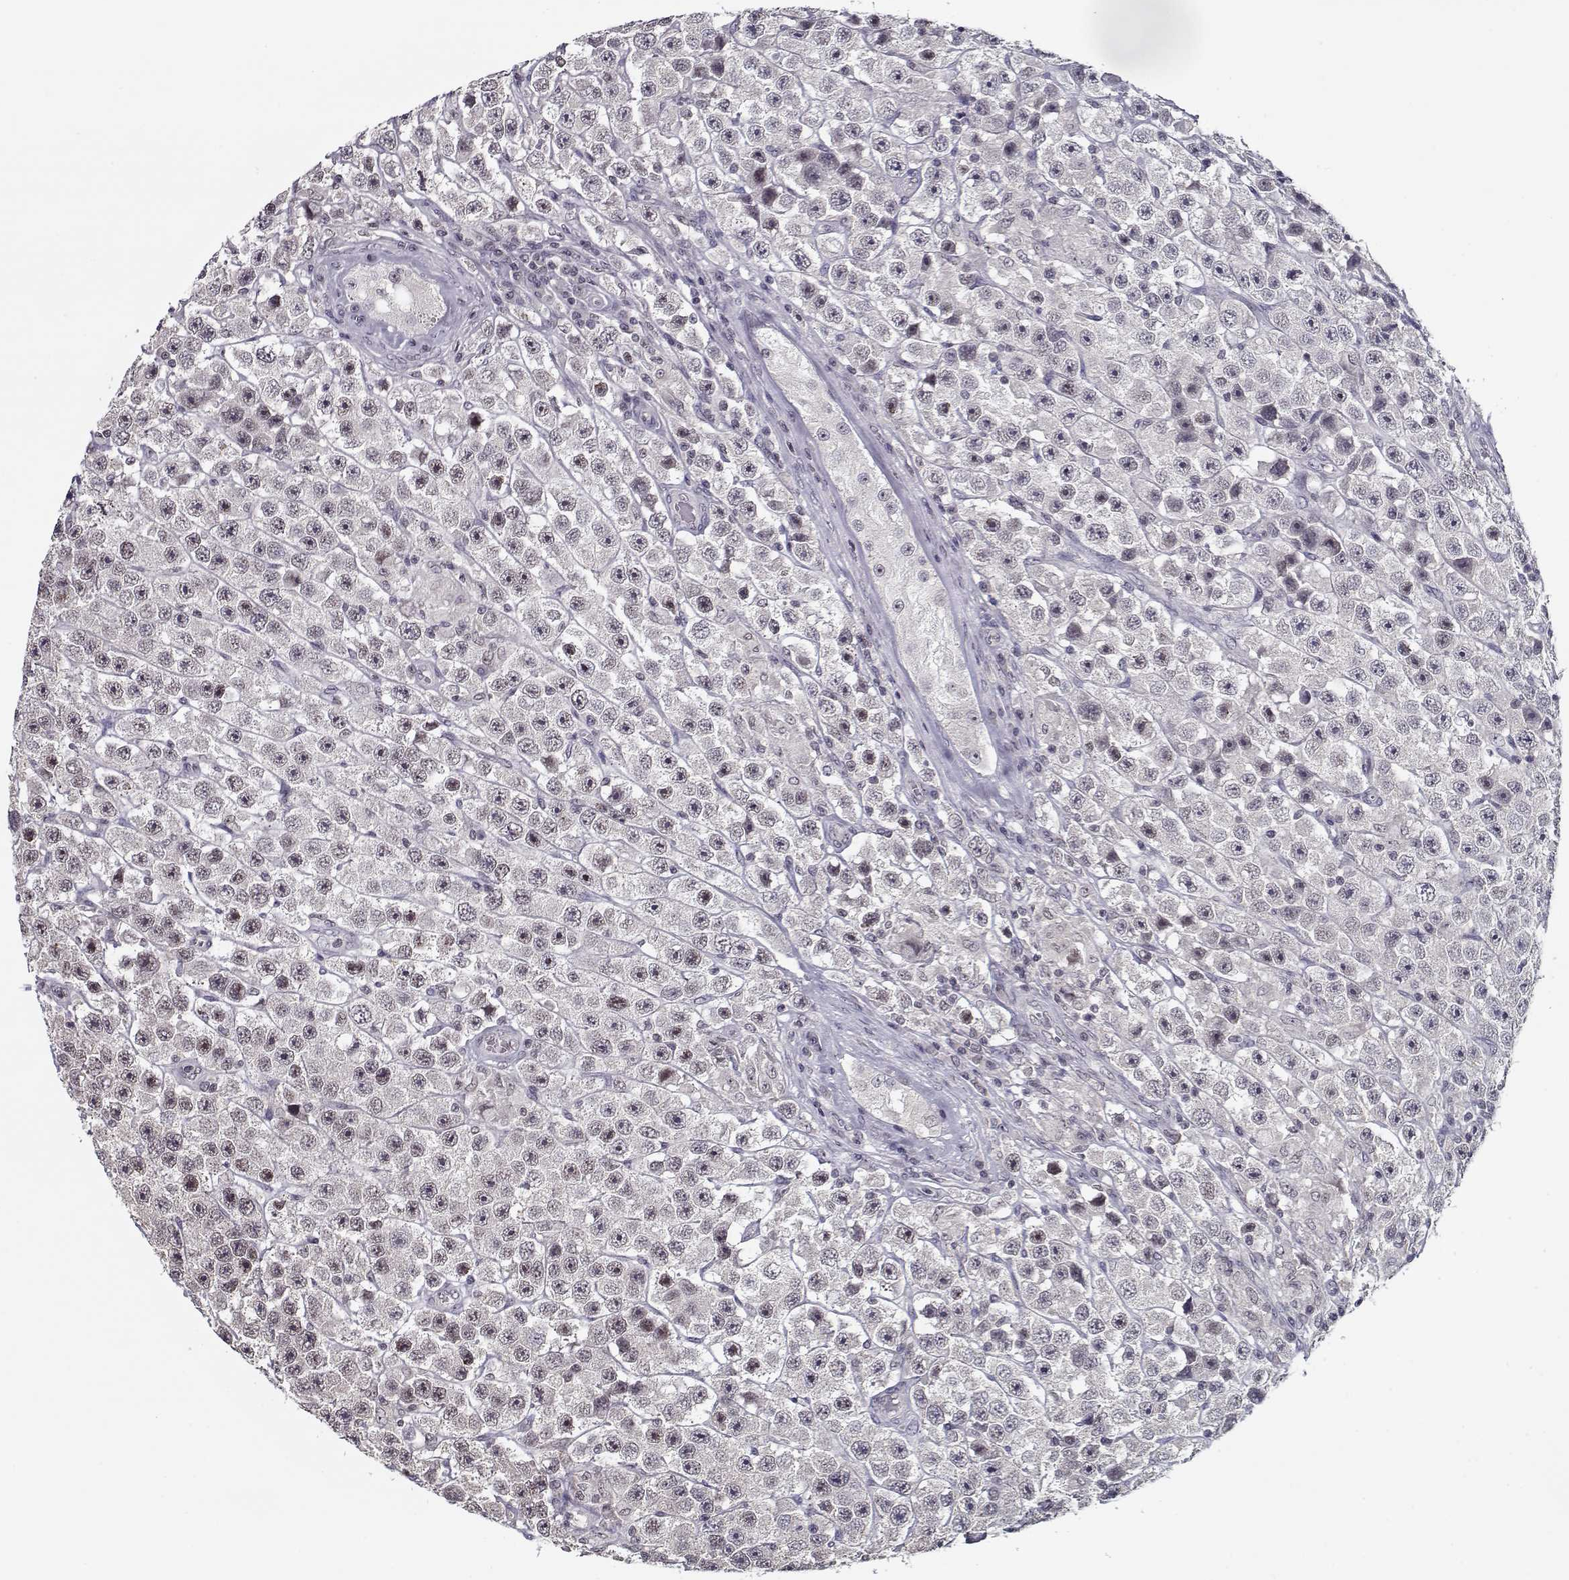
{"staining": {"intensity": "weak", "quantity": "25%-75%", "location": "nuclear"}, "tissue": "testis cancer", "cell_type": "Tumor cells", "image_type": "cancer", "snomed": [{"axis": "morphology", "description": "Seminoma, NOS"}, {"axis": "topography", "description": "Testis"}], "caption": "The immunohistochemical stain labels weak nuclear positivity in tumor cells of seminoma (testis) tissue. The protein is stained brown, and the nuclei are stained in blue (DAB IHC with brightfield microscopy, high magnification).", "gene": "TESPA1", "patient": {"sex": "male", "age": 45}}